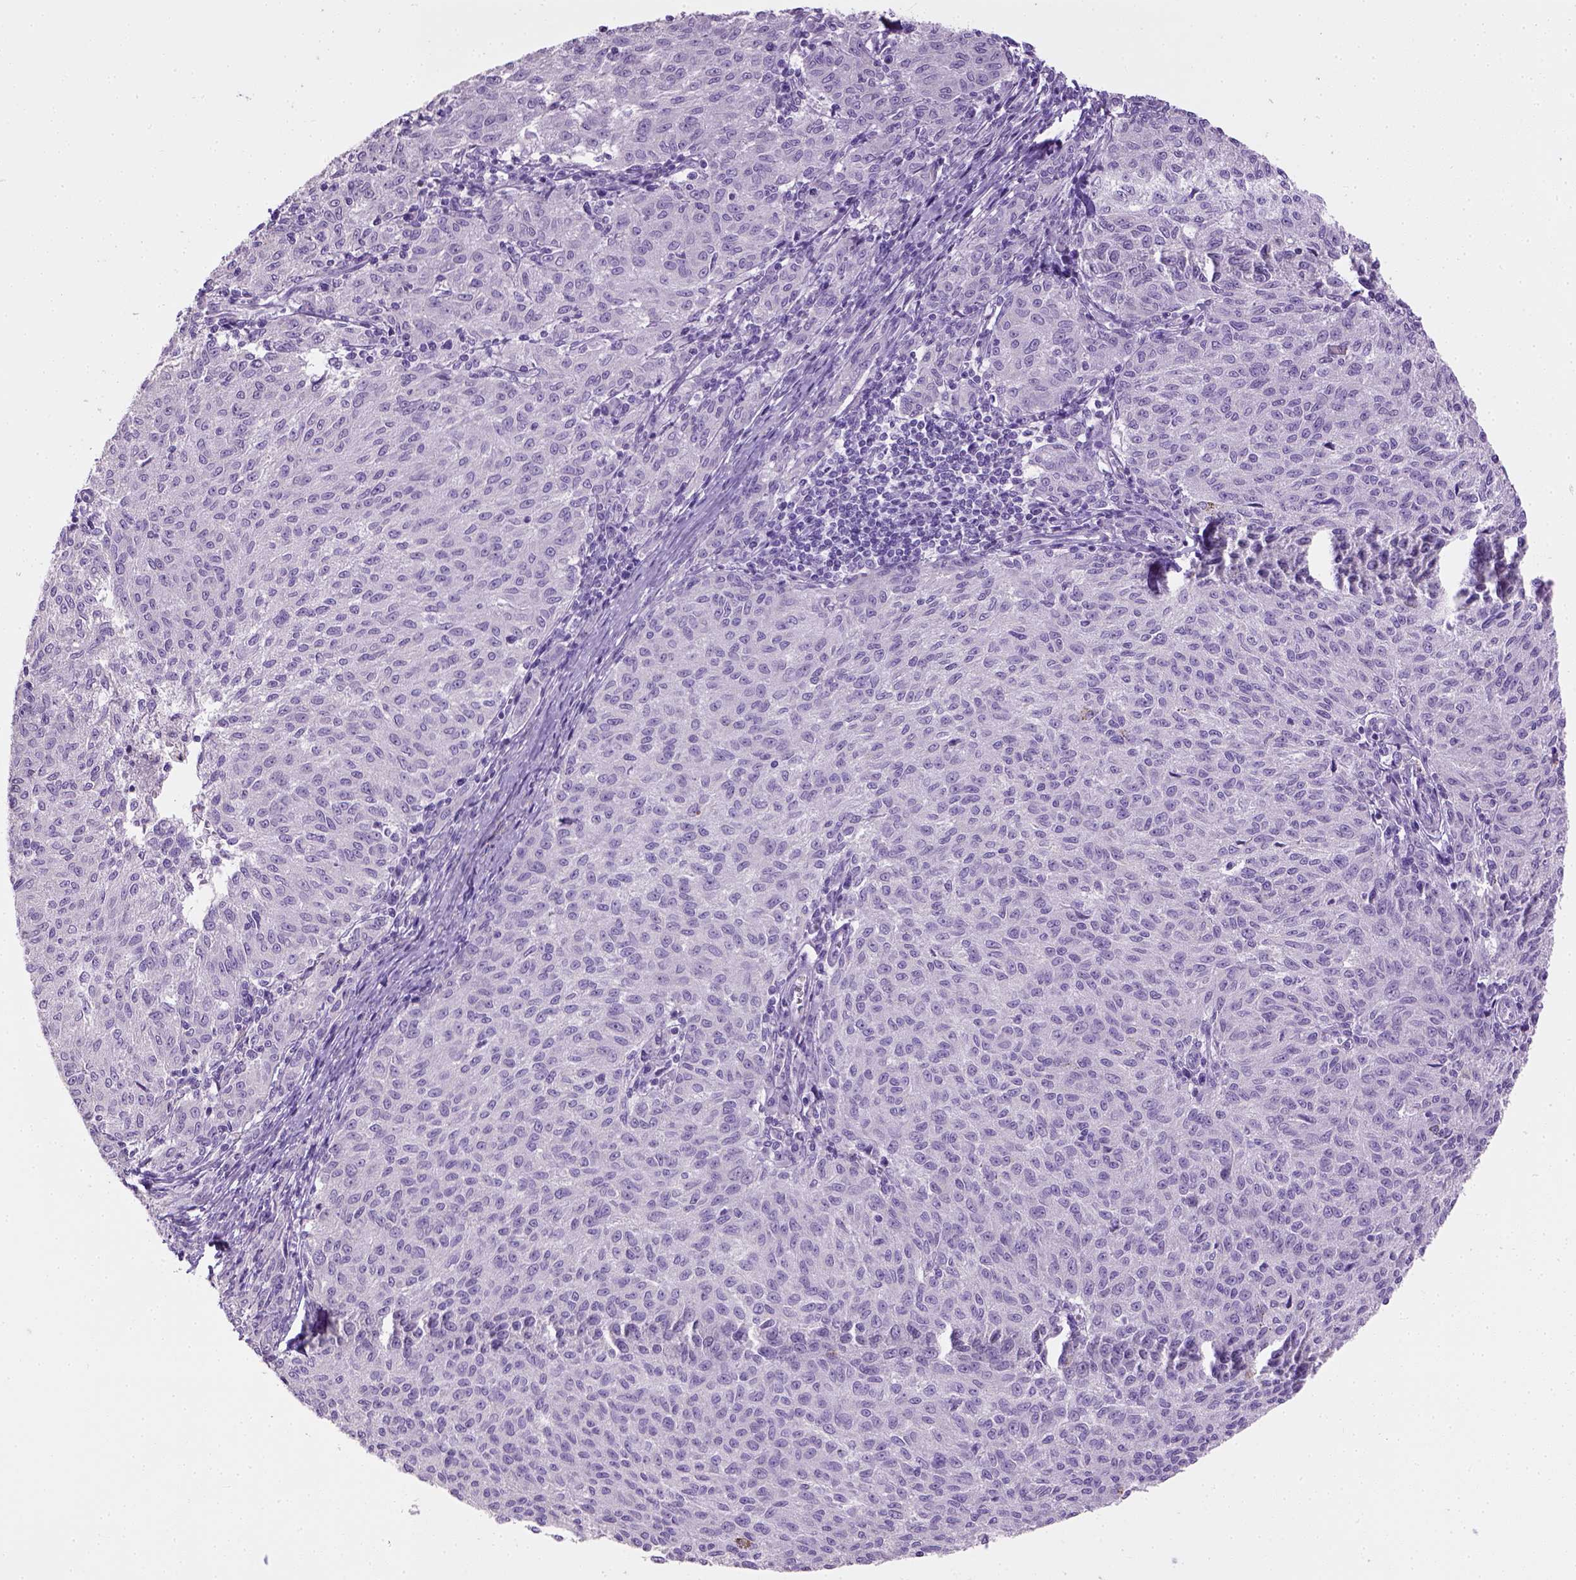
{"staining": {"intensity": "negative", "quantity": "none", "location": "none"}, "tissue": "melanoma", "cell_type": "Tumor cells", "image_type": "cancer", "snomed": [{"axis": "morphology", "description": "Malignant melanoma, NOS"}, {"axis": "topography", "description": "Skin"}], "caption": "The IHC micrograph has no significant expression in tumor cells of melanoma tissue. Brightfield microscopy of immunohistochemistry stained with DAB (3,3'-diaminobenzidine) (brown) and hematoxylin (blue), captured at high magnification.", "gene": "CYP24A1", "patient": {"sex": "female", "age": 72}}